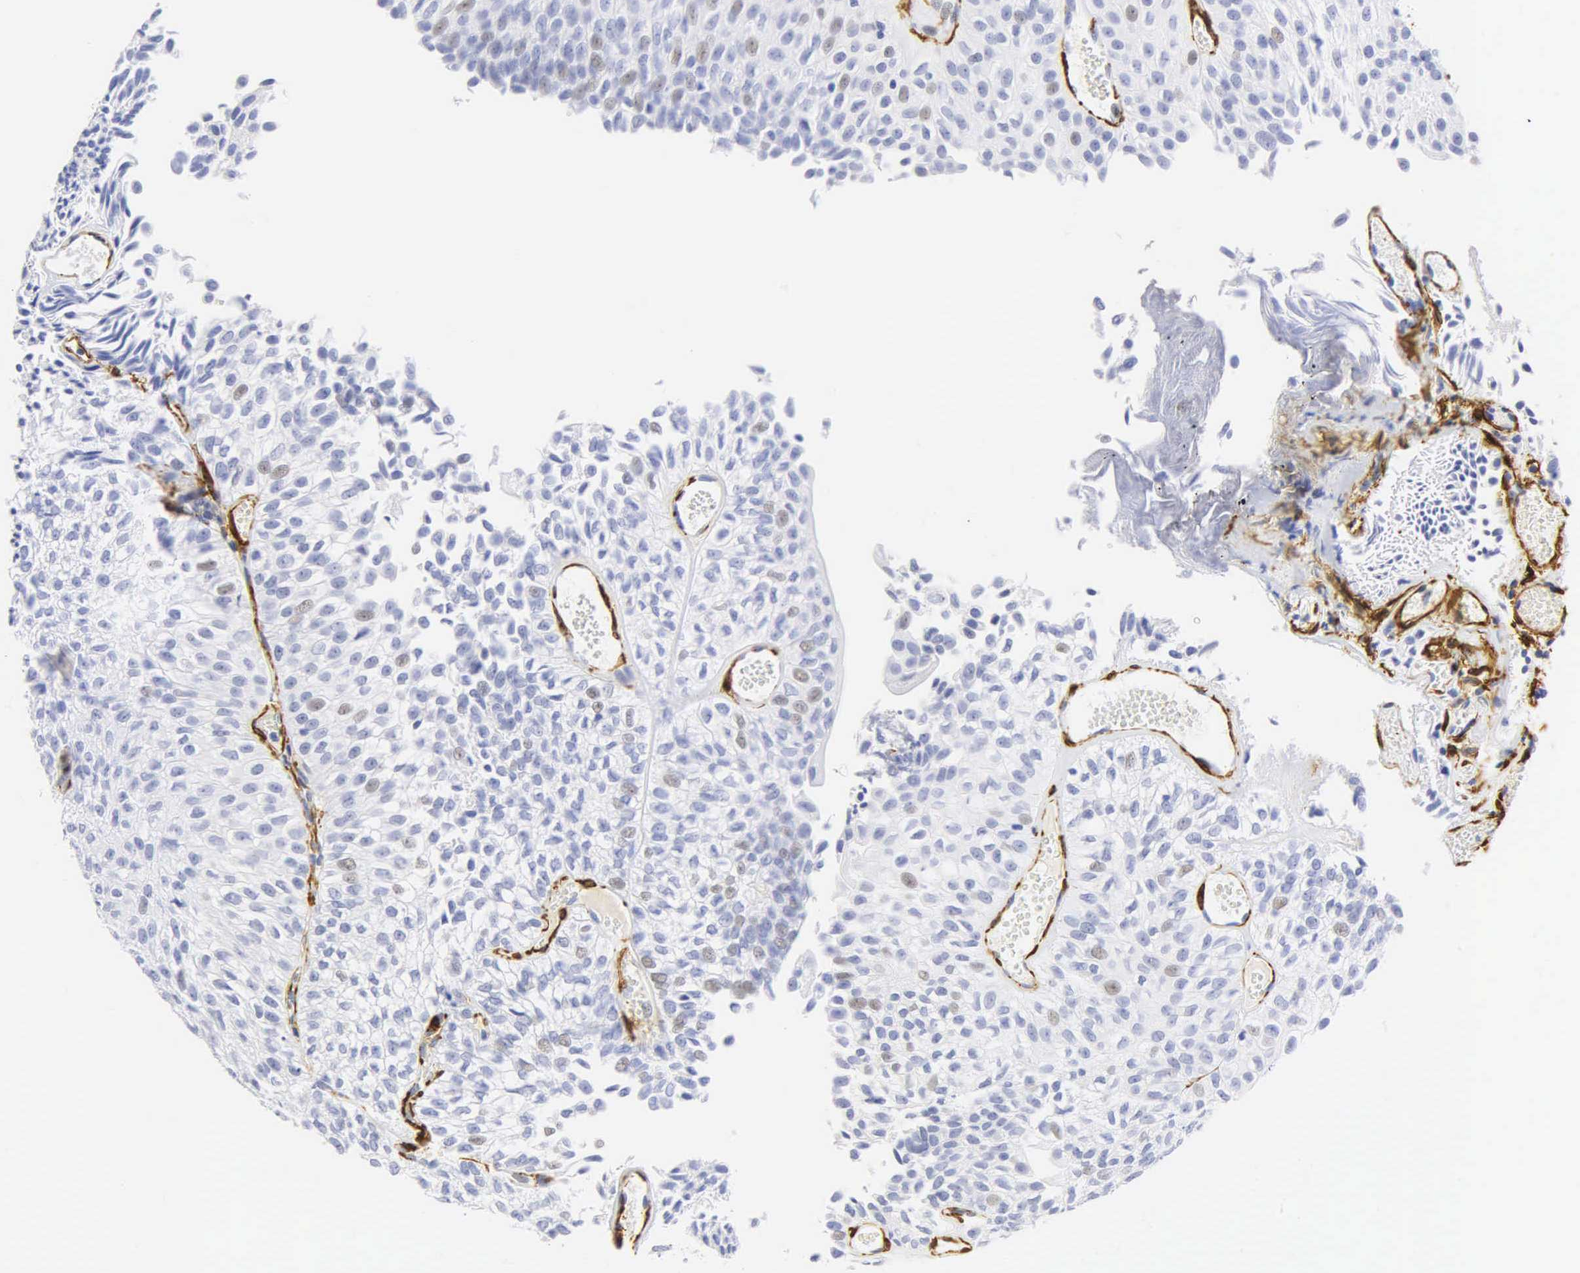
{"staining": {"intensity": "weak", "quantity": "<25%", "location": "nuclear"}, "tissue": "urothelial cancer", "cell_type": "Tumor cells", "image_type": "cancer", "snomed": [{"axis": "morphology", "description": "Urothelial carcinoma, Low grade"}, {"axis": "topography", "description": "Urinary bladder"}], "caption": "Low-grade urothelial carcinoma was stained to show a protein in brown. There is no significant positivity in tumor cells.", "gene": "ACTA2", "patient": {"sex": "male", "age": 76}}